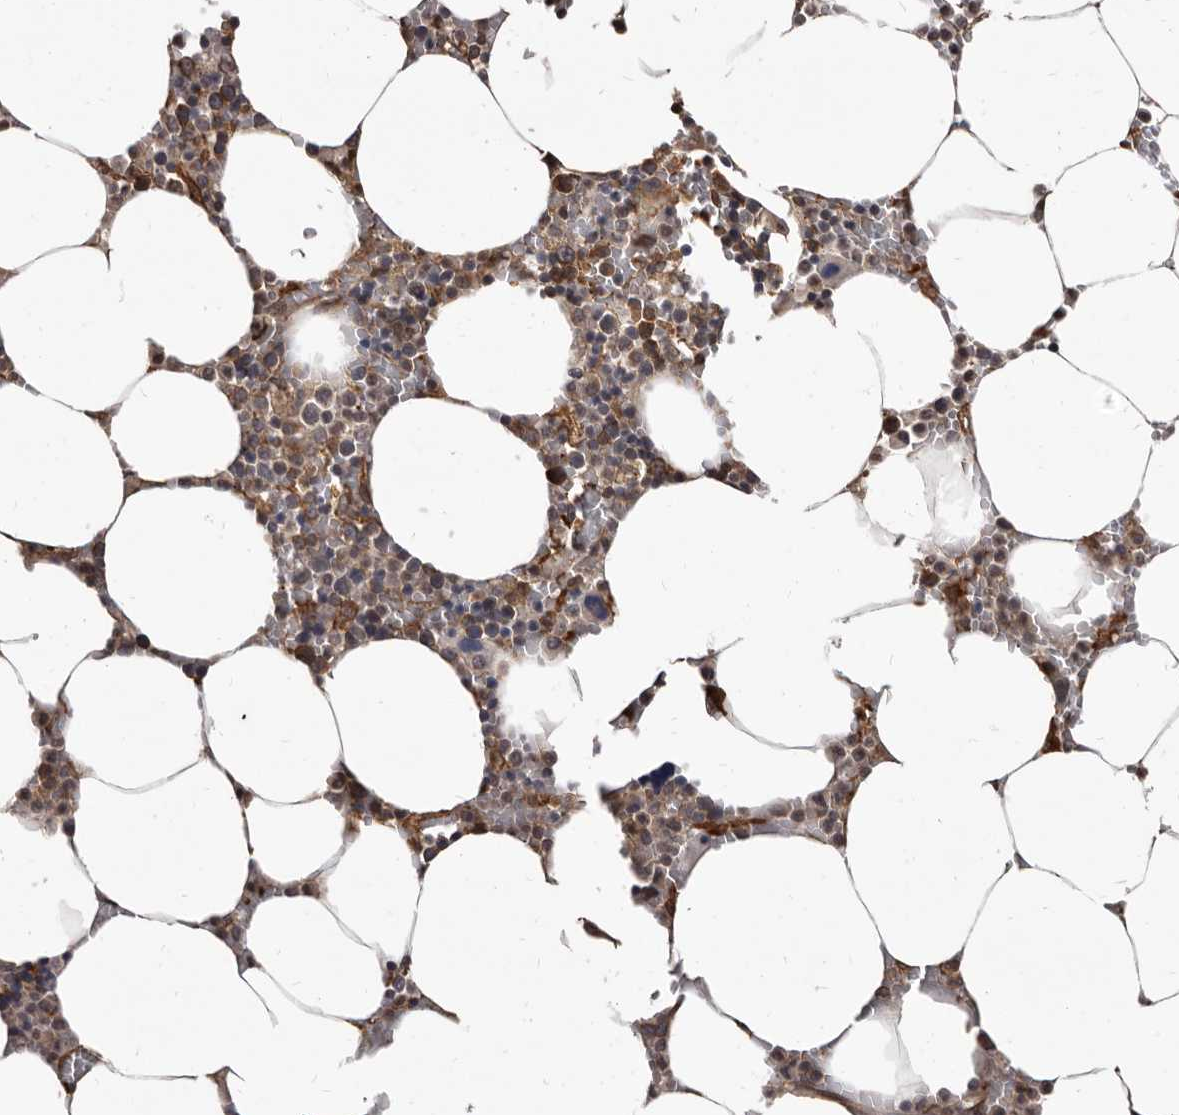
{"staining": {"intensity": "moderate", "quantity": ">75%", "location": "cytoplasmic/membranous,nuclear"}, "tissue": "bone marrow", "cell_type": "Hematopoietic cells", "image_type": "normal", "snomed": [{"axis": "morphology", "description": "Normal tissue, NOS"}, {"axis": "topography", "description": "Bone marrow"}], "caption": "This micrograph reveals immunohistochemistry (IHC) staining of normal human bone marrow, with medium moderate cytoplasmic/membranous,nuclear positivity in about >75% of hematopoietic cells.", "gene": "ADAMTS20", "patient": {"sex": "male", "age": 70}}